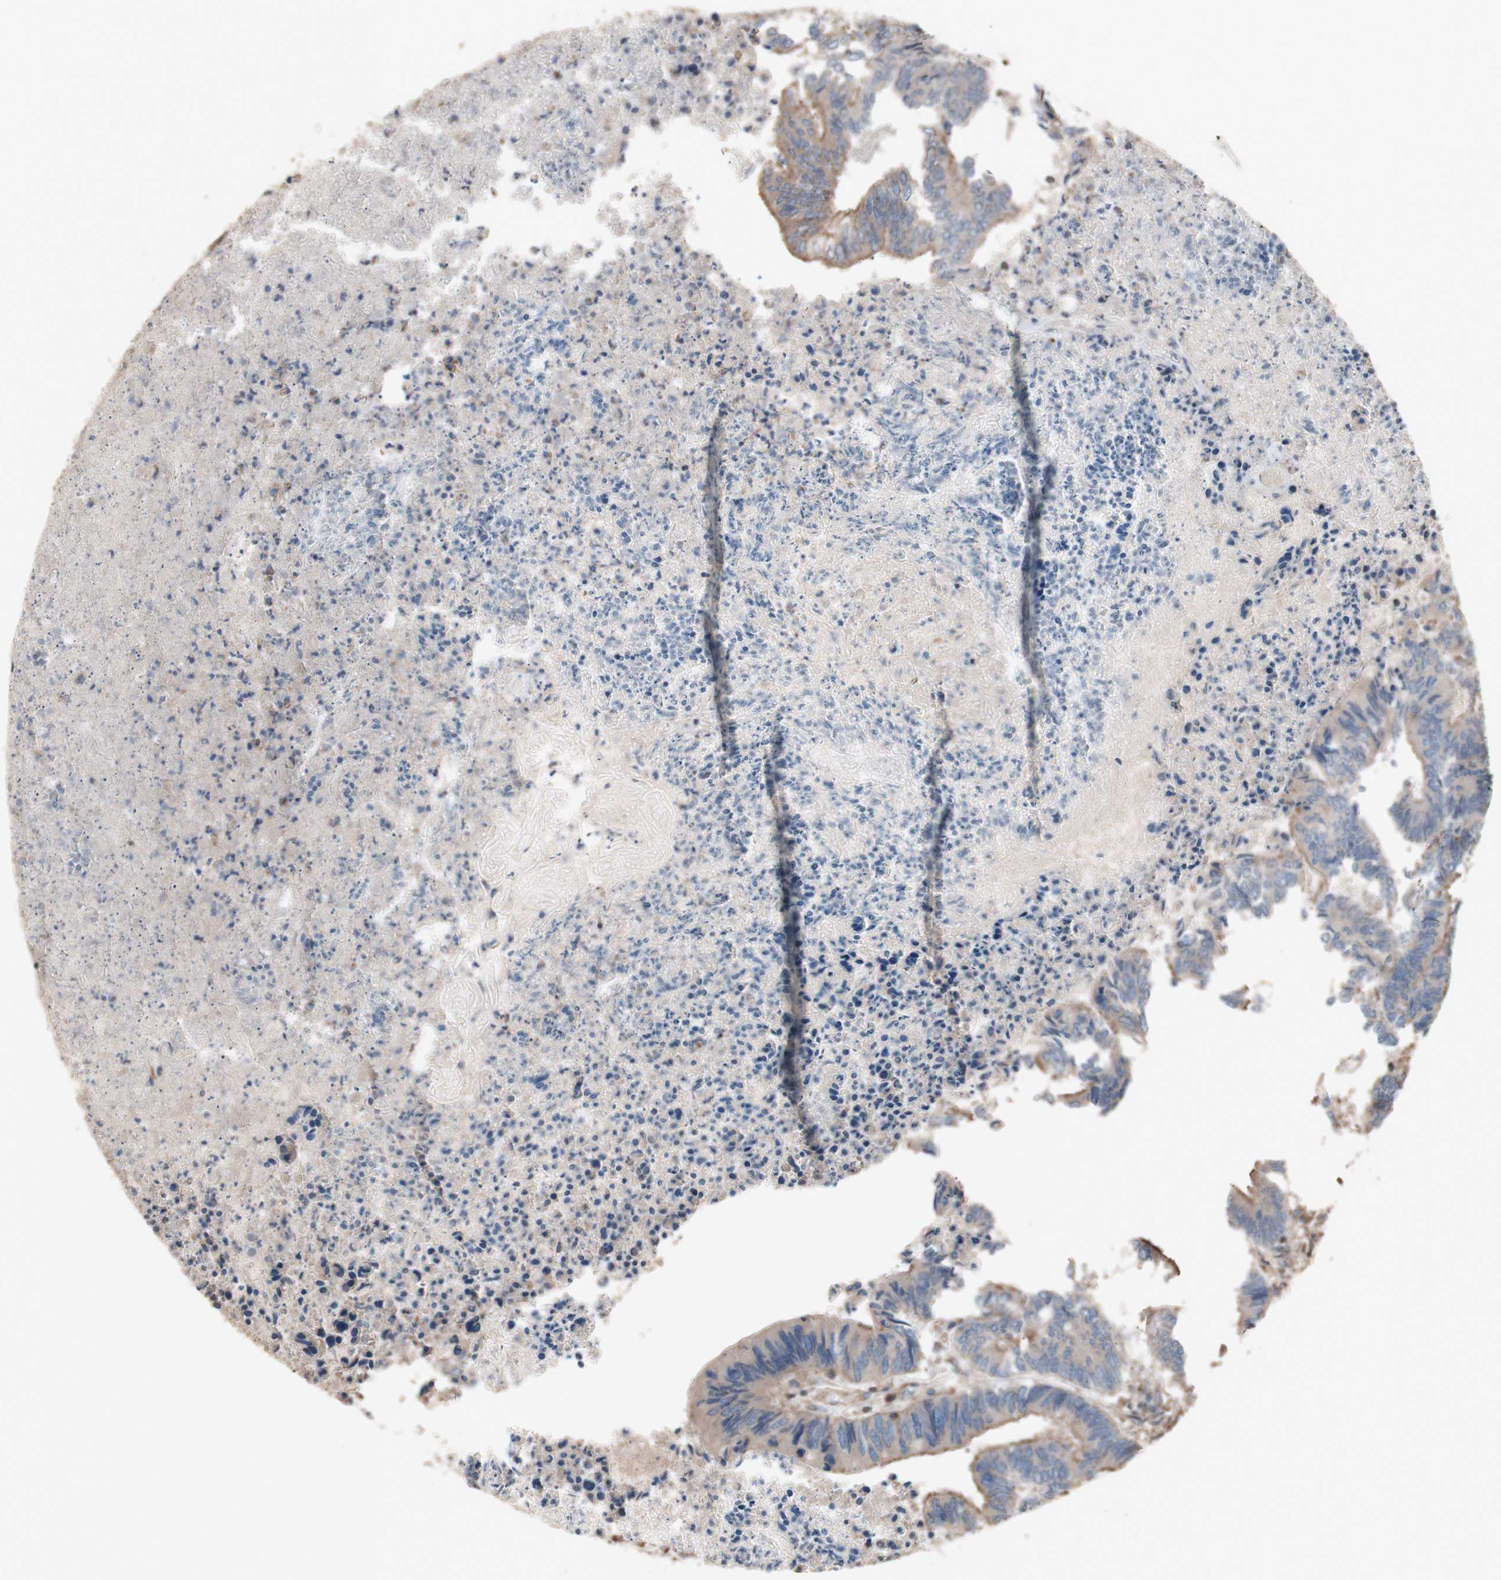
{"staining": {"intensity": "weak", "quantity": ">75%", "location": "cytoplasmic/membranous"}, "tissue": "colorectal cancer", "cell_type": "Tumor cells", "image_type": "cancer", "snomed": [{"axis": "morphology", "description": "Adenocarcinoma, NOS"}, {"axis": "topography", "description": "Rectum"}], "caption": "Colorectal adenocarcinoma tissue reveals weak cytoplasmic/membranous staining in approximately >75% of tumor cells, visualized by immunohistochemistry.", "gene": "COPB1", "patient": {"sex": "male", "age": 63}}